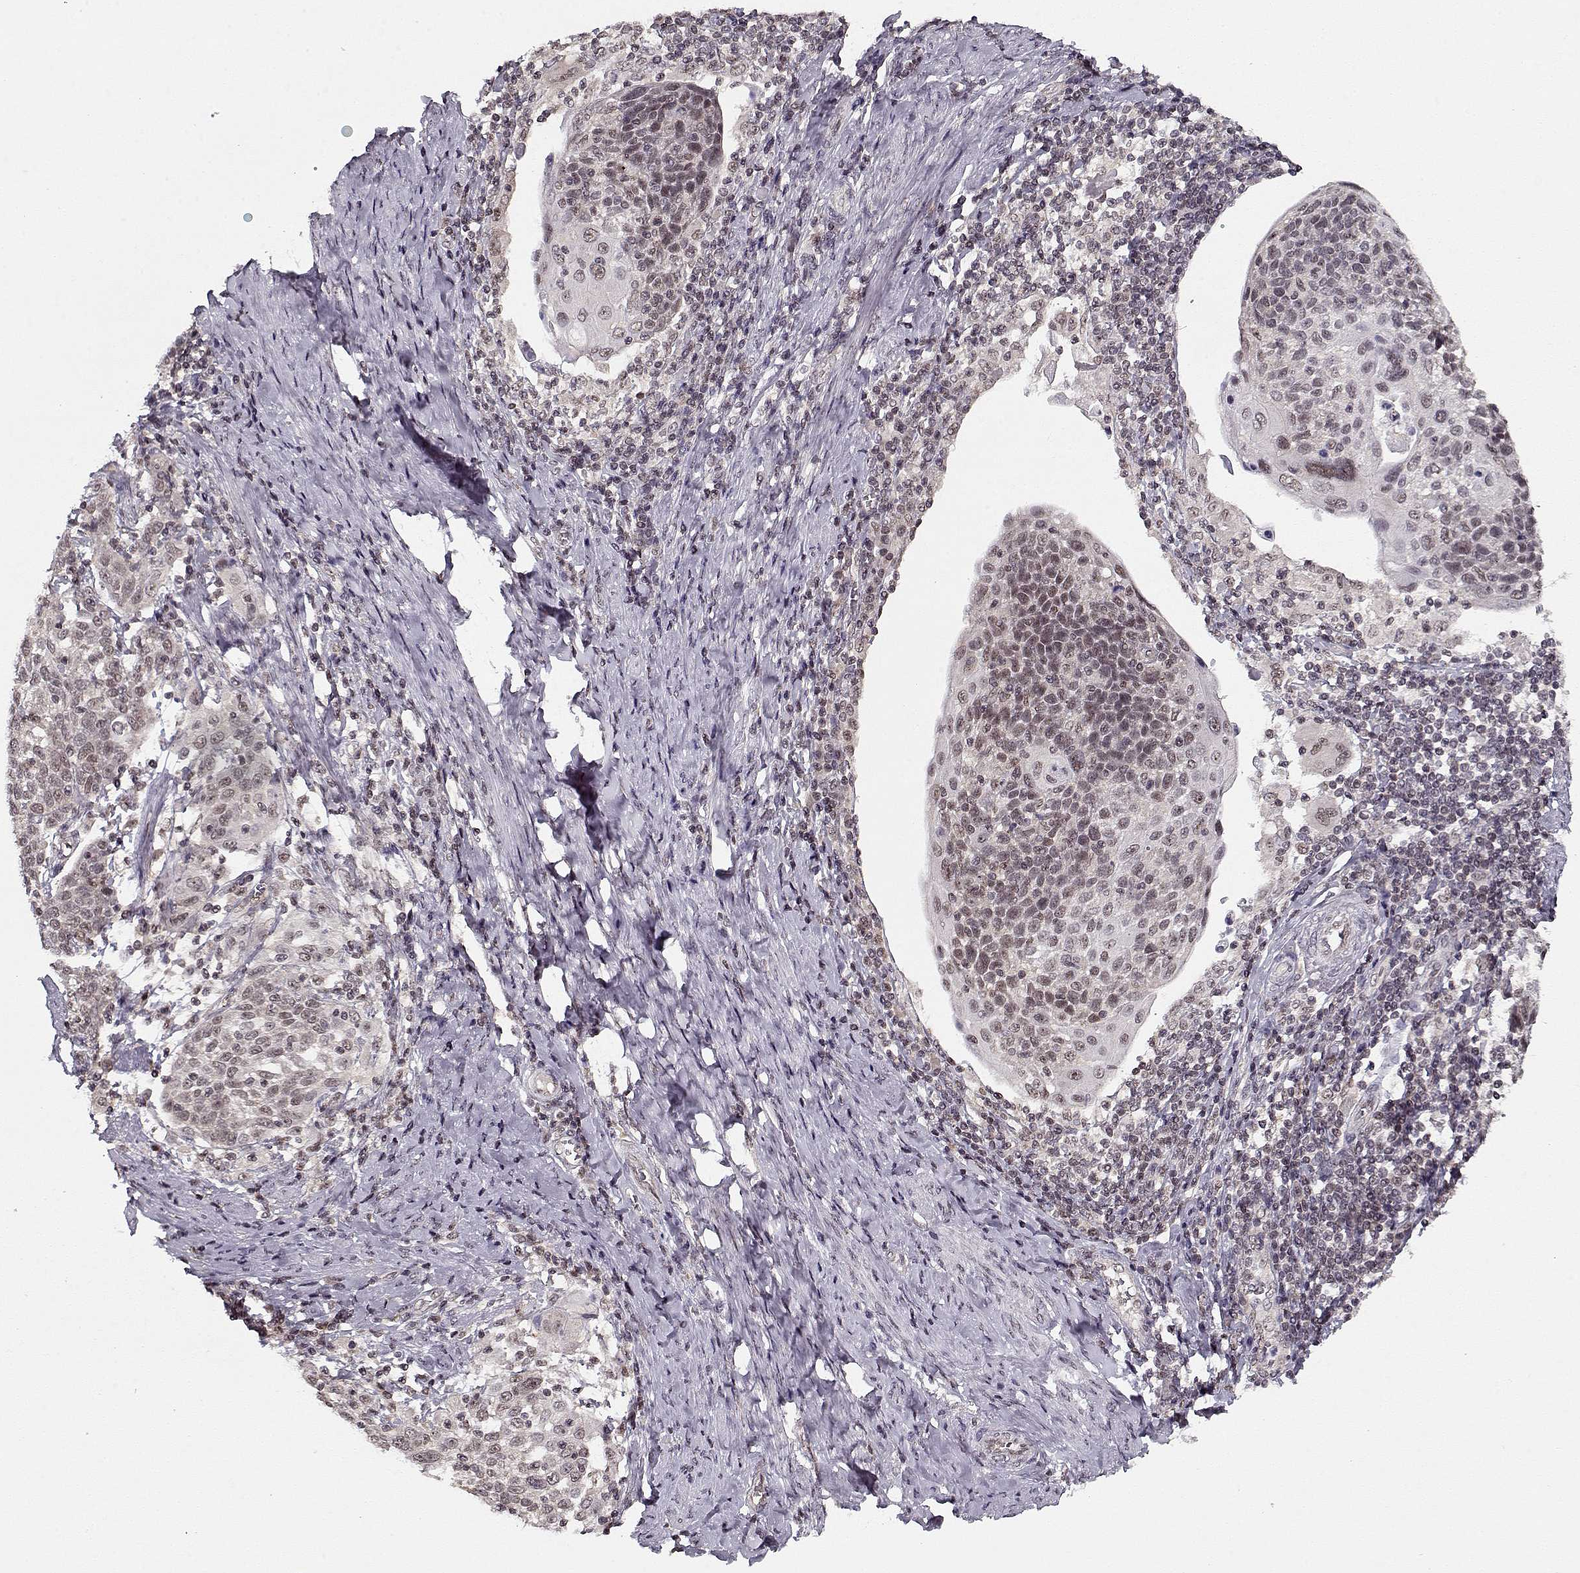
{"staining": {"intensity": "weak", "quantity": "<25%", "location": "nuclear"}, "tissue": "cervical cancer", "cell_type": "Tumor cells", "image_type": "cancer", "snomed": [{"axis": "morphology", "description": "Squamous cell carcinoma, NOS"}, {"axis": "topography", "description": "Cervix"}], "caption": "Tumor cells are negative for brown protein staining in cervical squamous cell carcinoma. The staining was performed using DAB (3,3'-diaminobenzidine) to visualize the protein expression in brown, while the nuclei were stained in blue with hematoxylin (Magnification: 20x).", "gene": "TESPA1", "patient": {"sex": "female", "age": 61}}